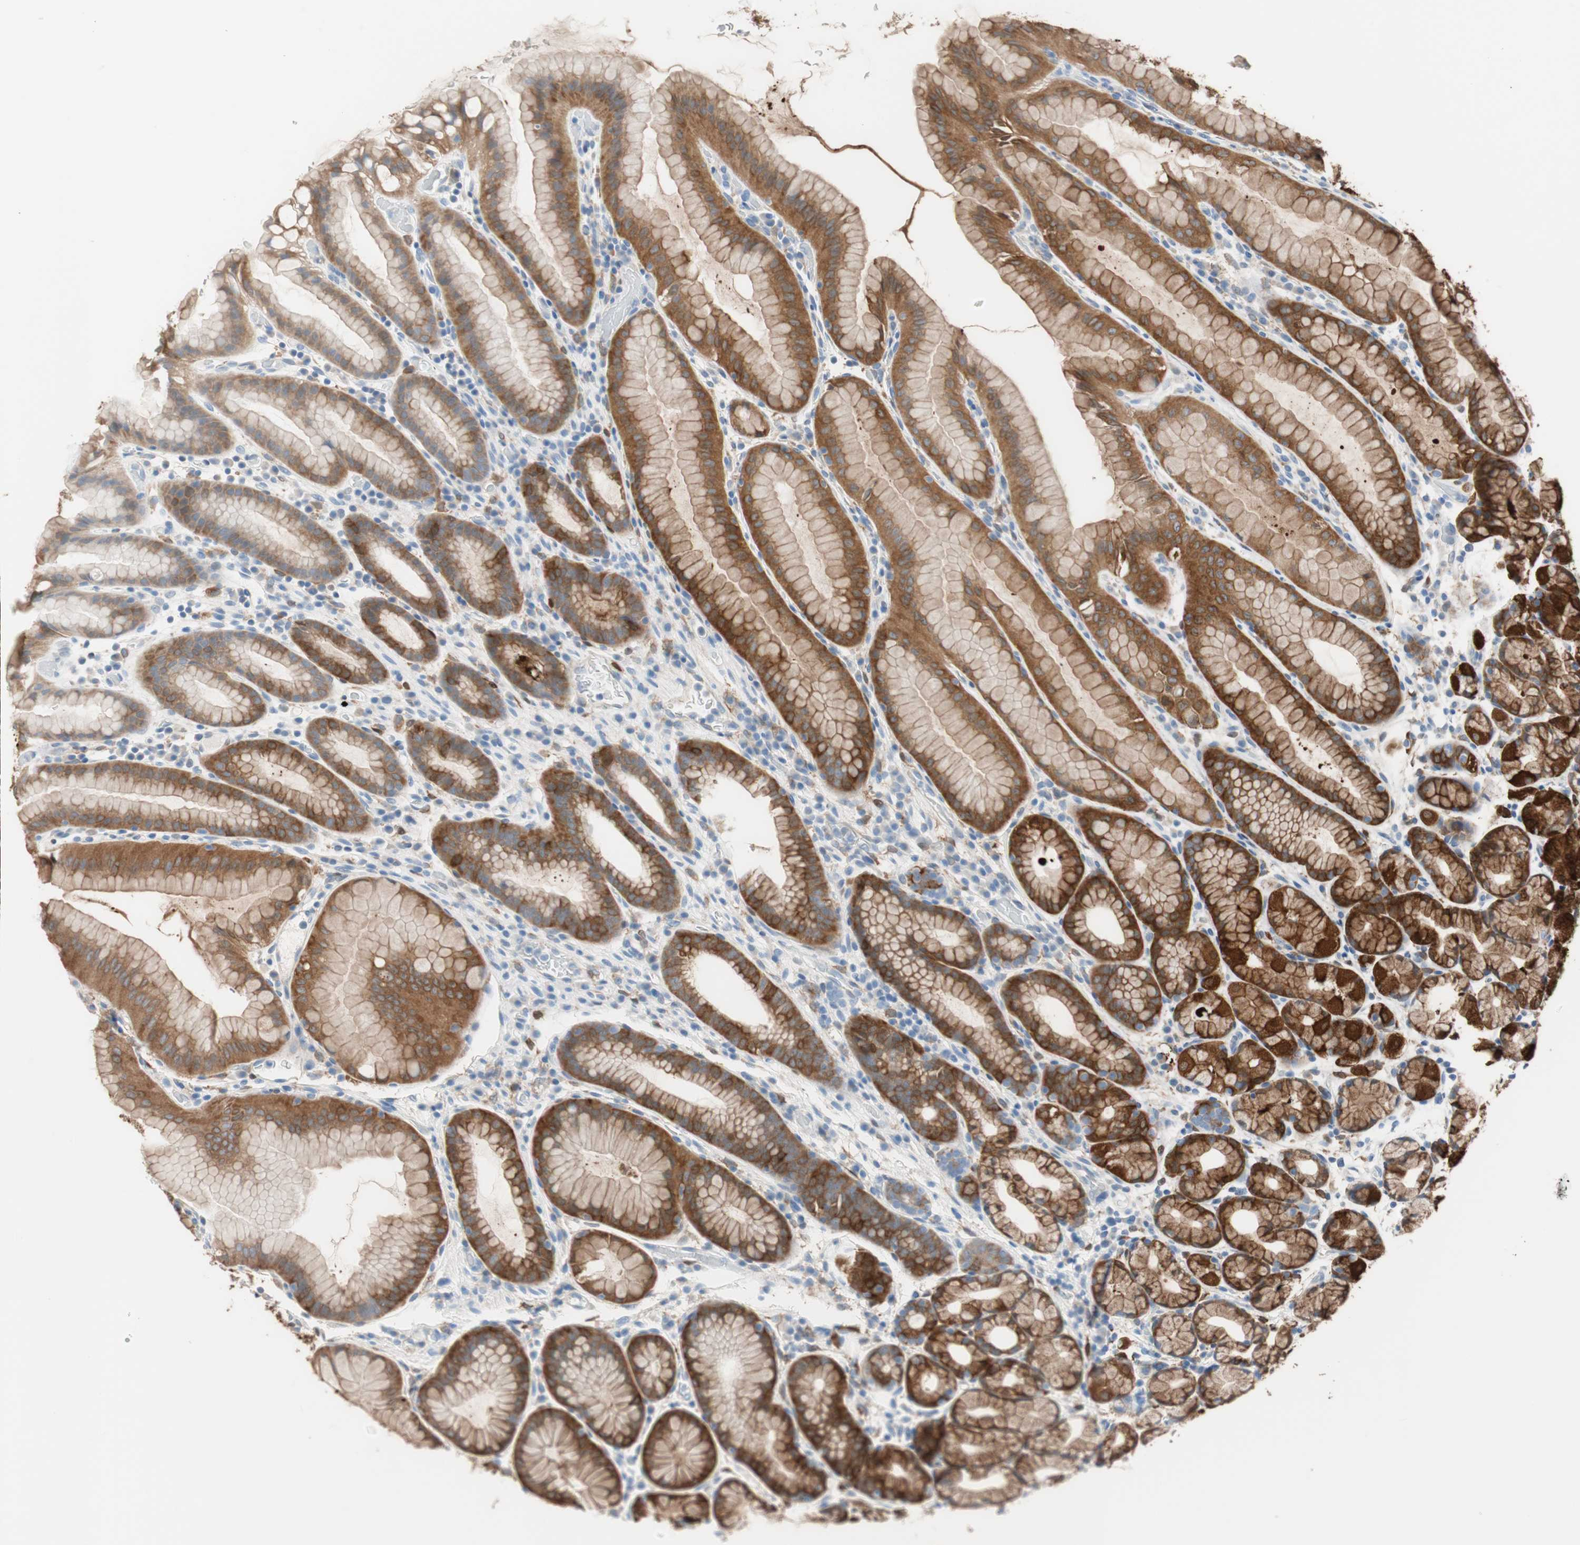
{"staining": {"intensity": "strong", "quantity": ">75%", "location": "cytoplasmic/membranous"}, "tissue": "stomach", "cell_type": "Glandular cells", "image_type": "normal", "snomed": [{"axis": "morphology", "description": "Normal tissue, NOS"}, {"axis": "topography", "description": "Stomach, upper"}], "caption": "A high amount of strong cytoplasmic/membranous expression is seen in approximately >75% of glandular cells in benign stomach.", "gene": "GLUL", "patient": {"sex": "male", "age": 68}}